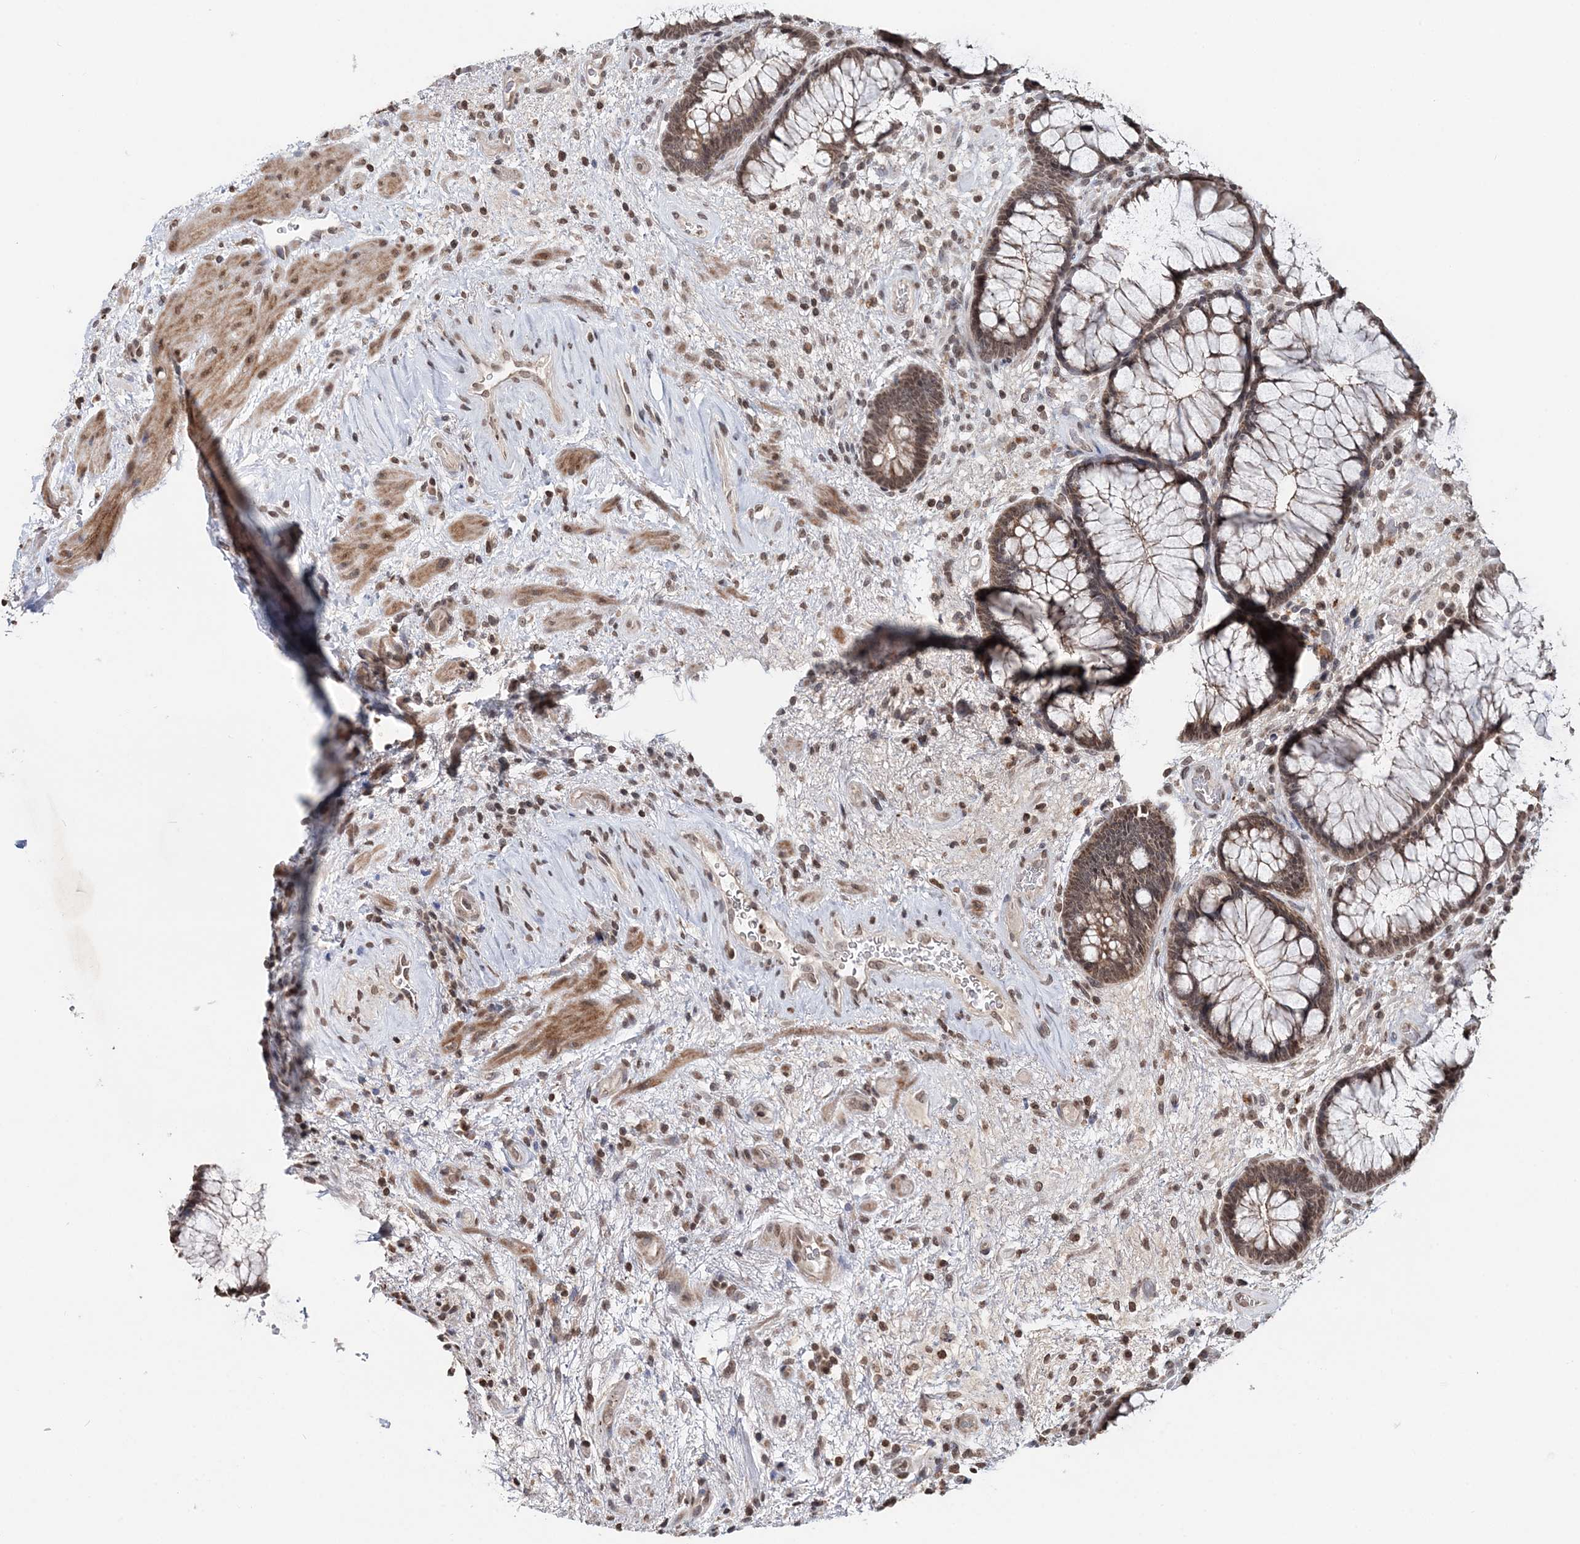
{"staining": {"intensity": "moderate", "quantity": ">75%", "location": "cytoplasmic/membranous,nuclear"}, "tissue": "rectum", "cell_type": "Glandular cells", "image_type": "normal", "snomed": [{"axis": "morphology", "description": "Normal tissue, NOS"}, {"axis": "topography", "description": "Rectum"}], "caption": "A high-resolution photomicrograph shows IHC staining of unremarkable rectum, which demonstrates moderate cytoplasmic/membranous,nuclear staining in approximately >75% of glandular cells.", "gene": "SOWAHB", "patient": {"sex": "male", "age": 51}}